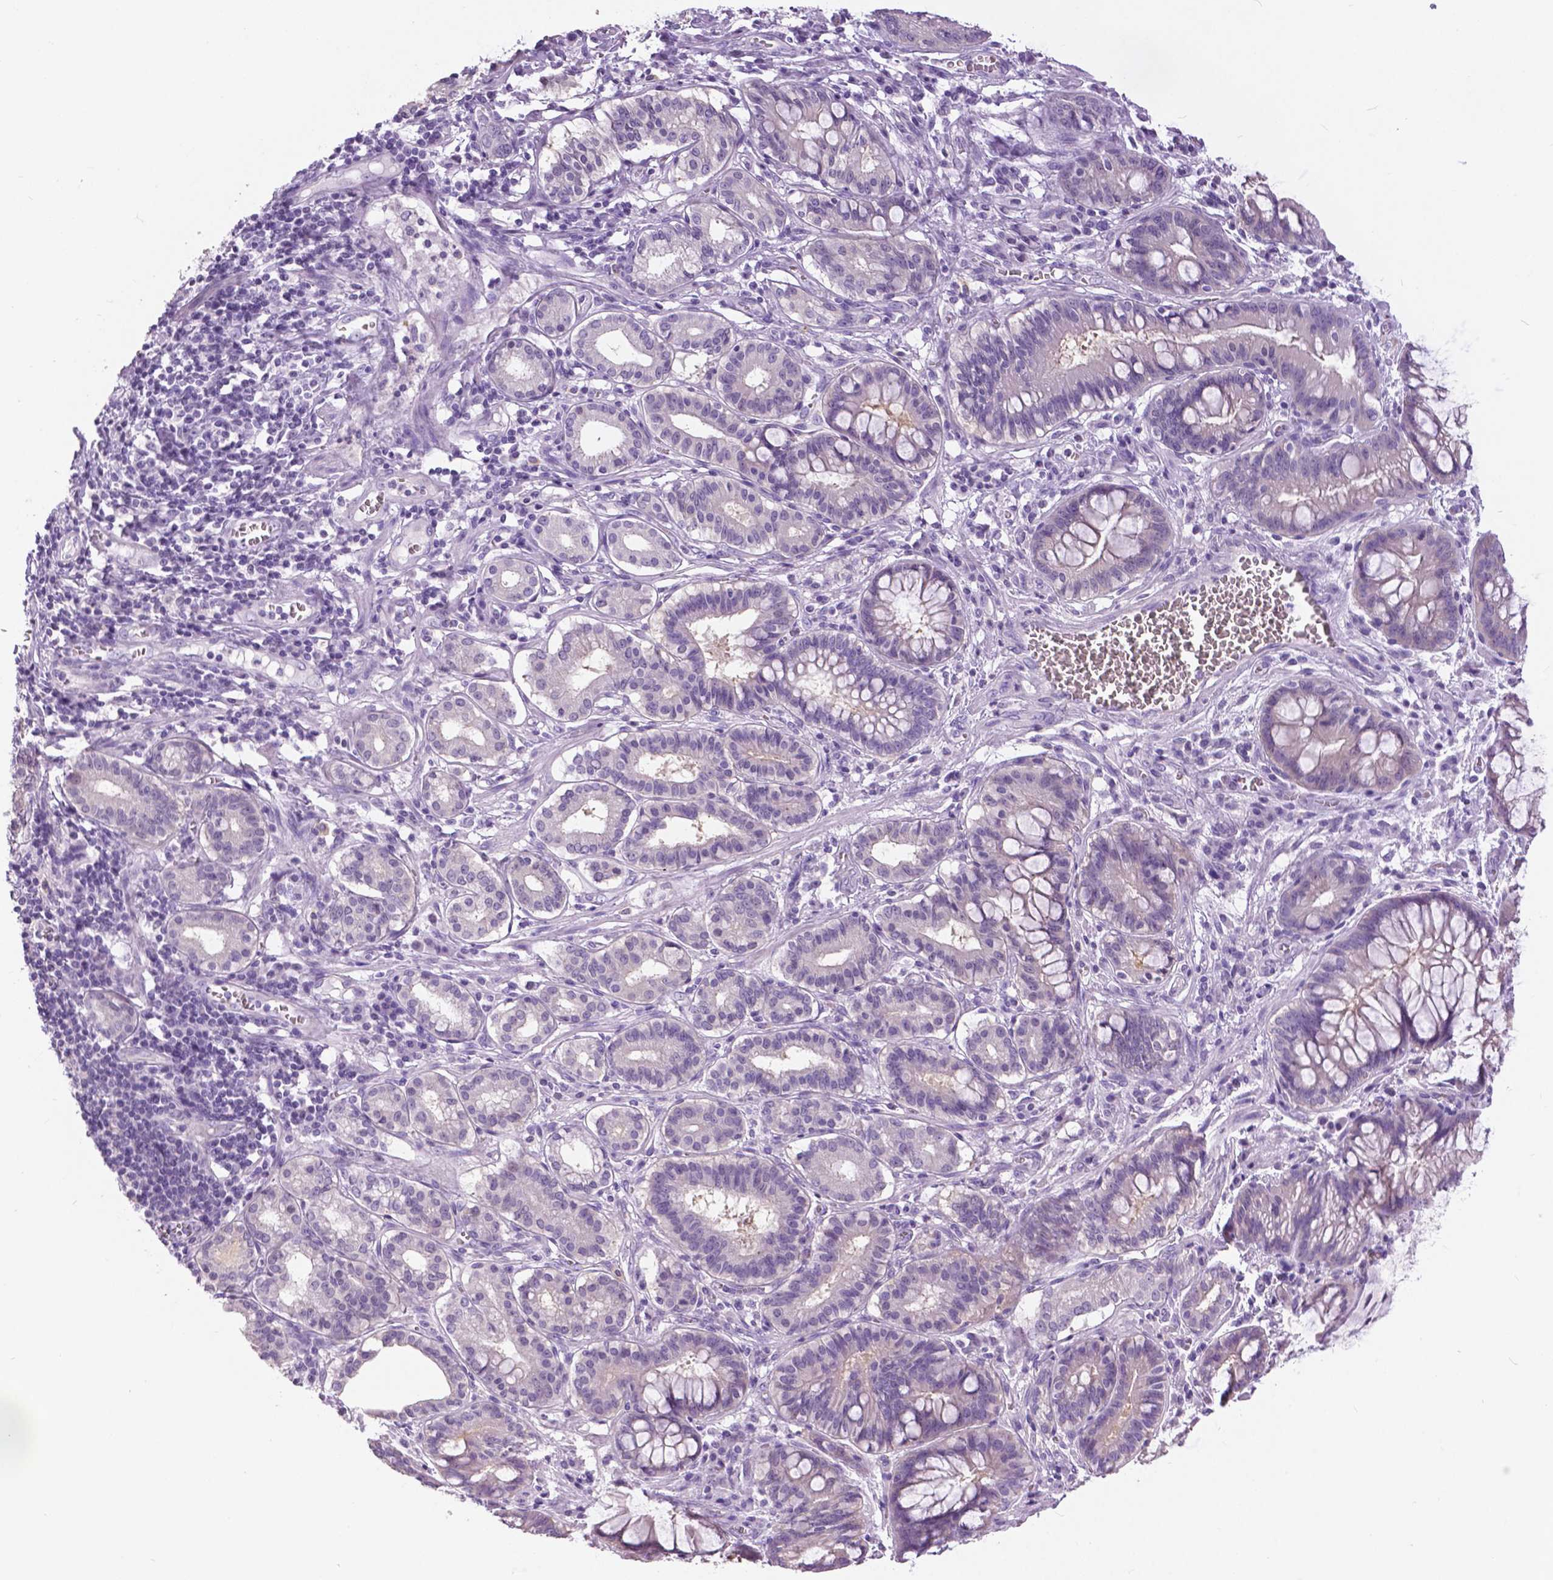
{"staining": {"intensity": "negative", "quantity": "none", "location": "none"}, "tissue": "stomach cancer", "cell_type": "Tumor cells", "image_type": "cancer", "snomed": [{"axis": "morphology", "description": "Normal tissue, NOS"}, {"axis": "morphology", "description": "Adenocarcinoma, NOS"}, {"axis": "topography", "description": "Esophagus"}, {"axis": "topography", "description": "Stomach, upper"}], "caption": "This is a image of immunohistochemistry staining of adenocarcinoma (stomach), which shows no staining in tumor cells.", "gene": "TP53TG5", "patient": {"sex": "male", "age": 74}}